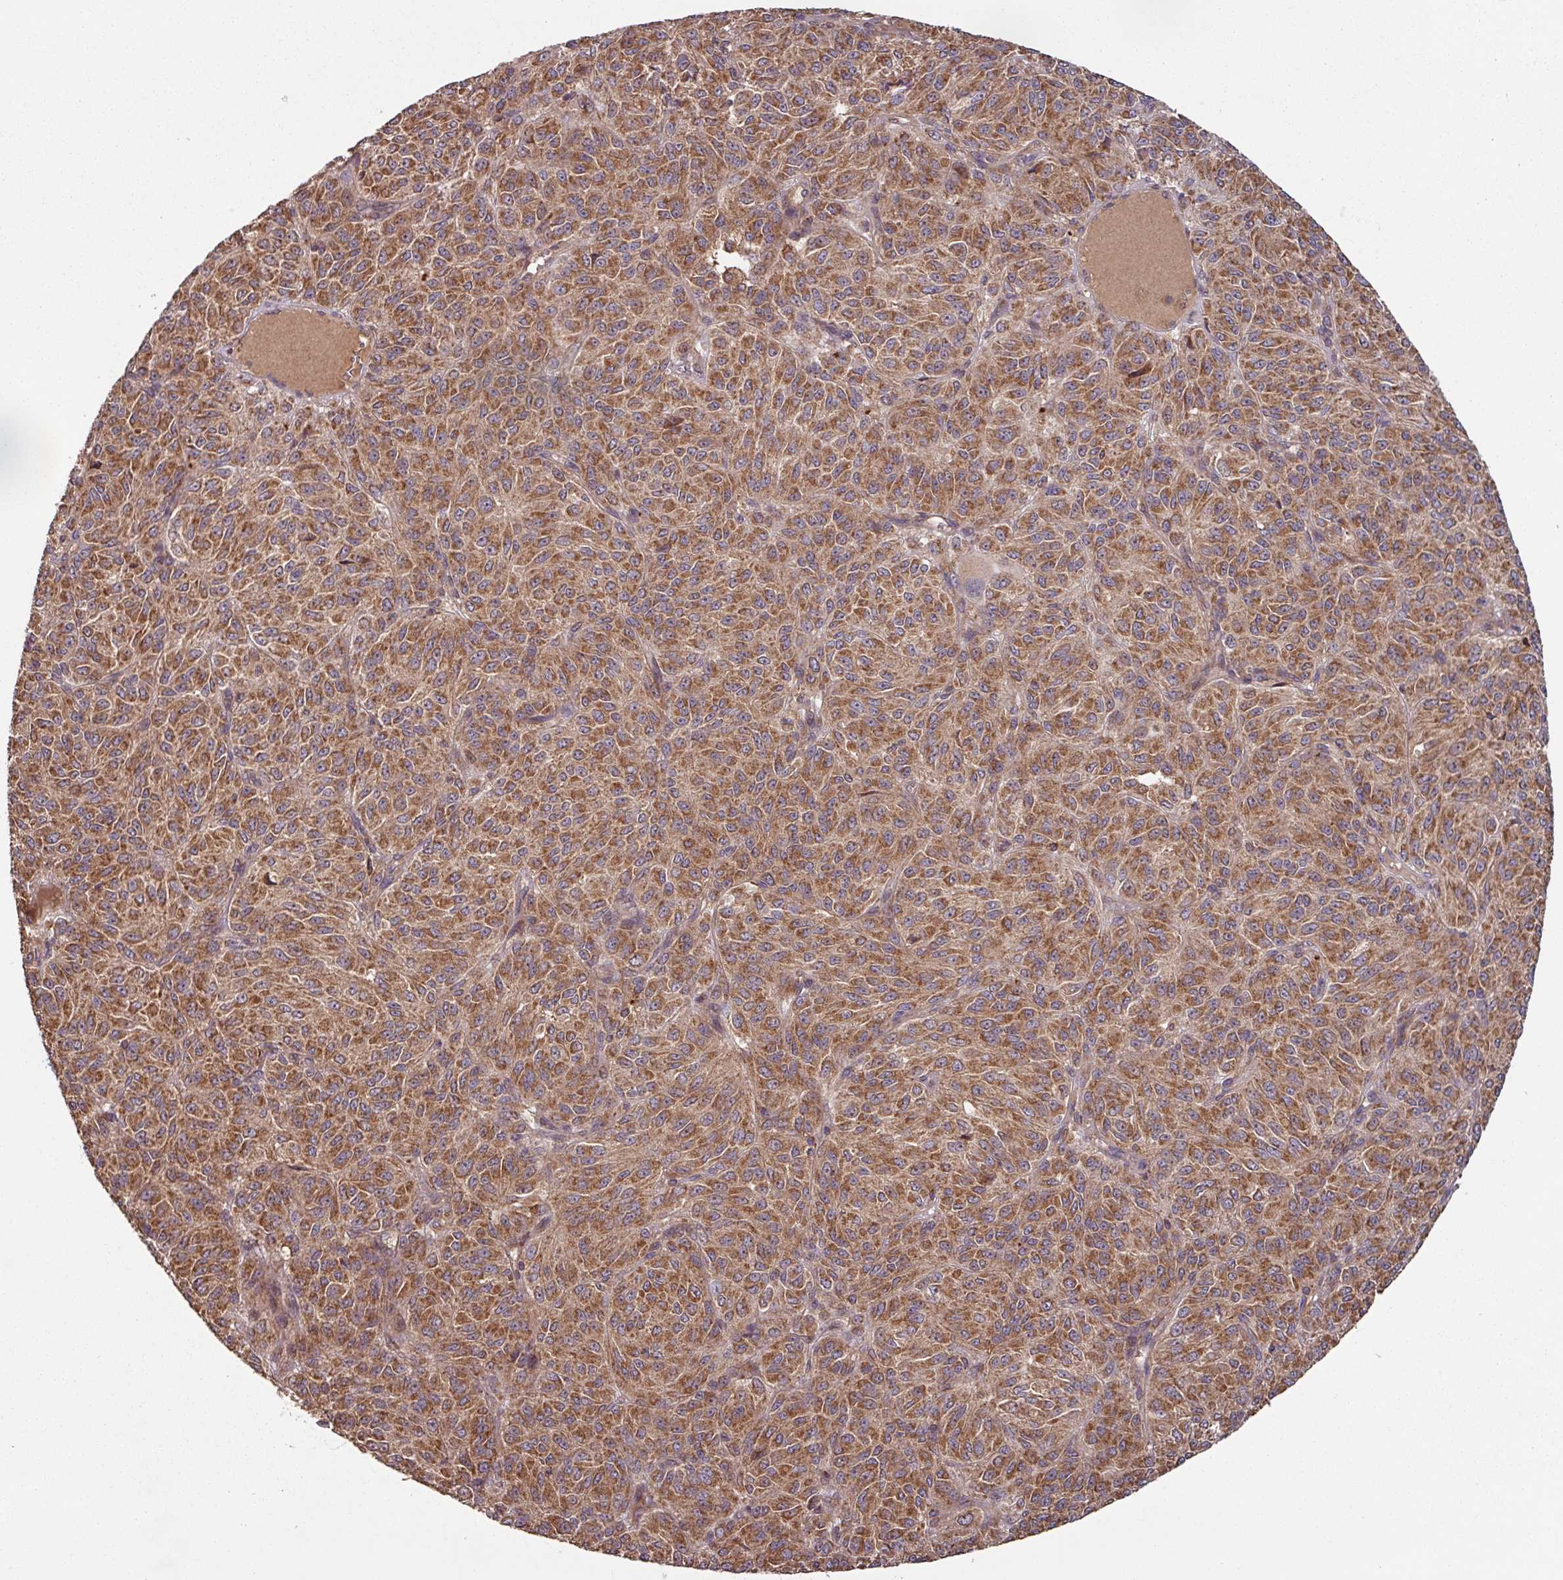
{"staining": {"intensity": "moderate", "quantity": ">75%", "location": "cytoplasmic/membranous"}, "tissue": "melanoma", "cell_type": "Tumor cells", "image_type": "cancer", "snomed": [{"axis": "morphology", "description": "Malignant melanoma, Metastatic site"}, {"axis": "topography", "description": "Brain"}], "caption": "Malignant melanoma (metastatic site) stained with a brown dye reveals moderate cytoplasmic/membranous positive positivity in approximately >75% of tumor cells.", "gene": "MRRF", "patient": {"sex": "female", "age": 56}}